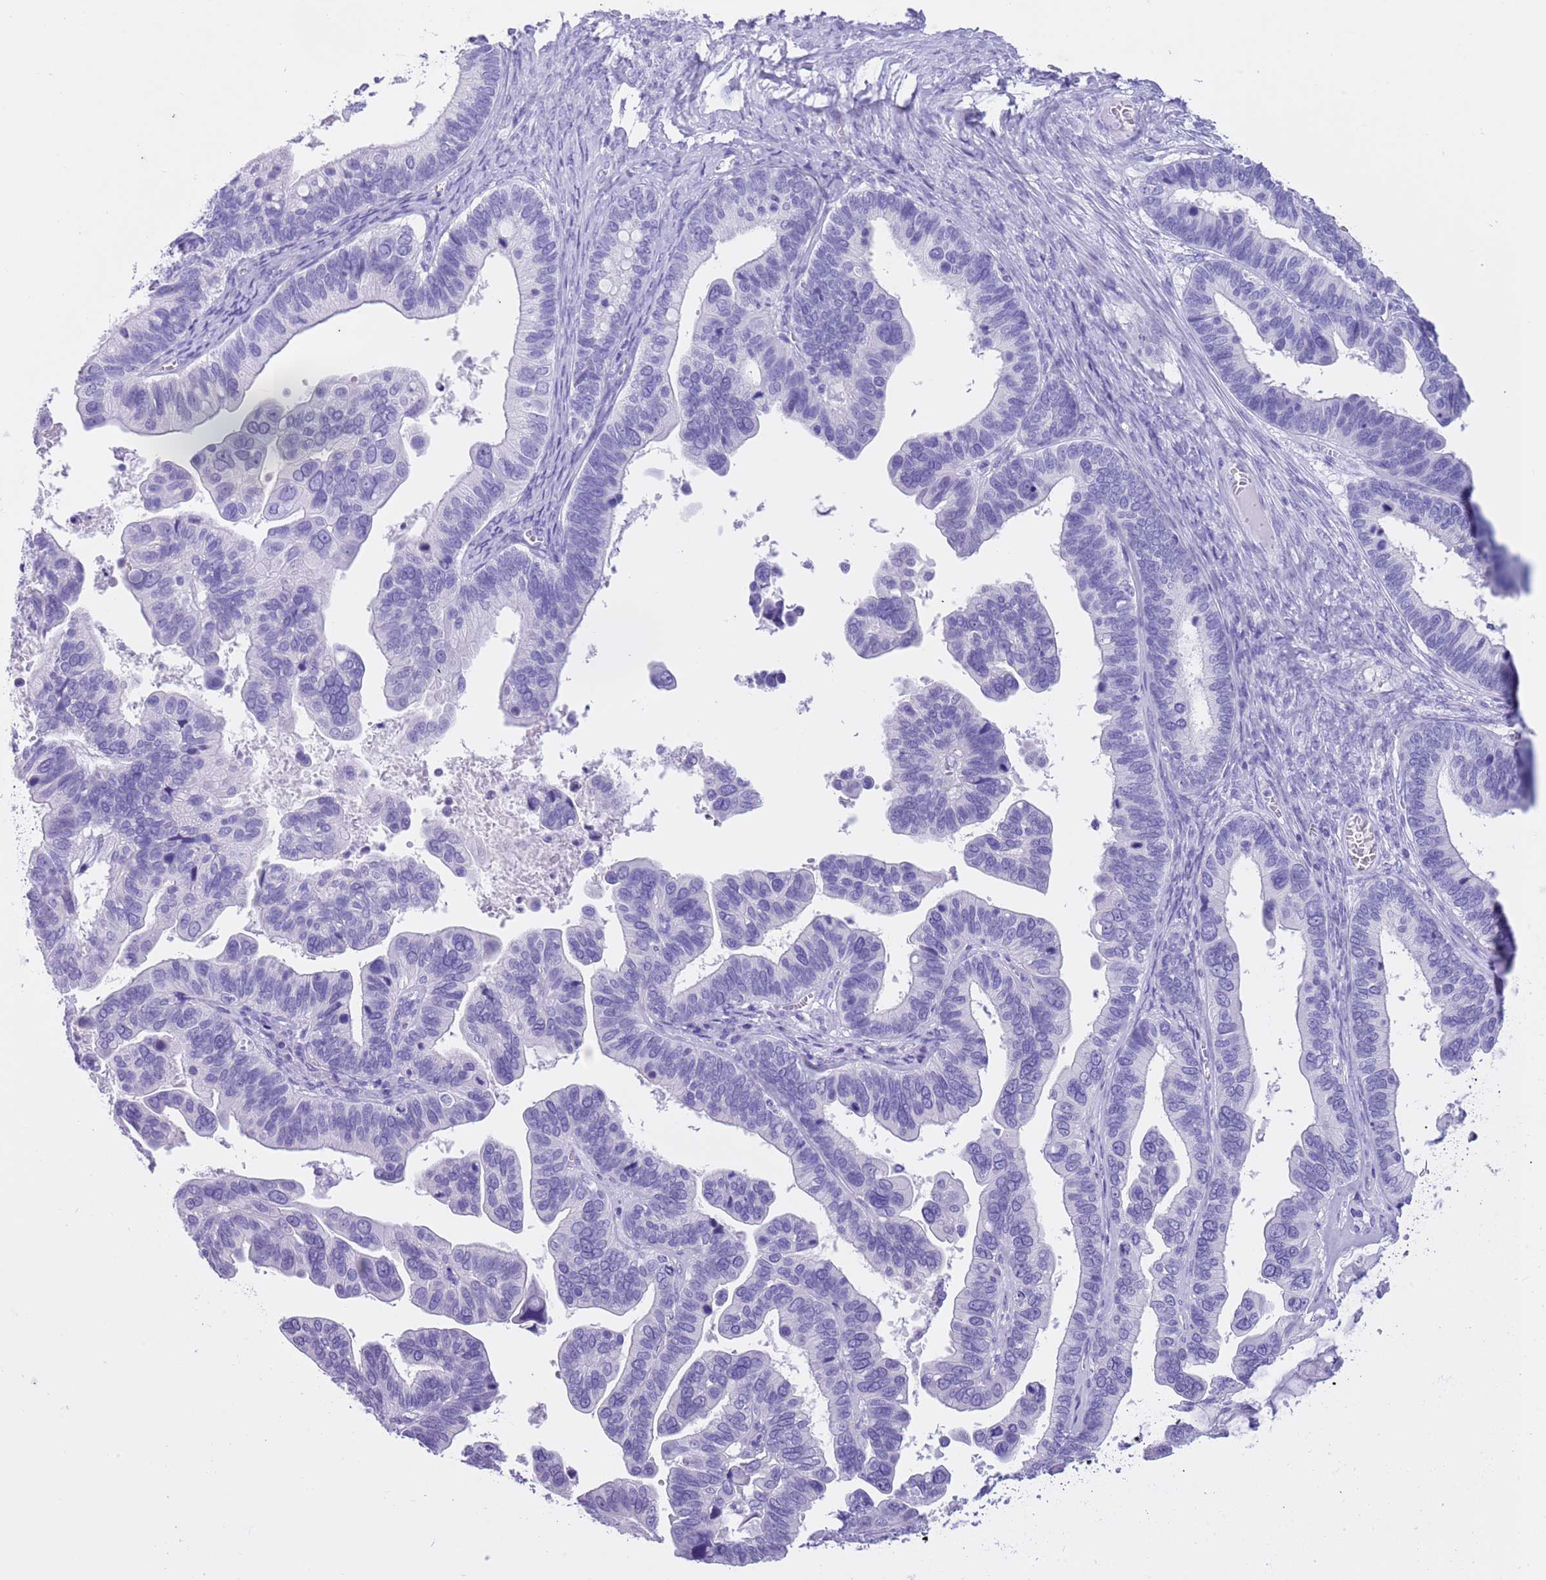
{"staining": {"intensity": "negative", "quantity": "none", "location": "none"}, "tissue": "ovarian cancer", "cell_type": "Tumor cells", "image_type": "cancer", "snomed": [{"axis": "morphology", "description": "Cystadenocarcinoma, serous, NOS"}, {"axis": "topography", "description": "Ovary"}], "caption": "A high-resolution micrograph shows IHC staining of ovarian cancer (serous cystadenocarcinoma), which demonstrates no significant staining in tumor cells. (DAB (3,3'-diaminobenzidine) IHC, high magnification).", "gene": "TMEM185B", "patient": {"sex": "female", "age": 56}}